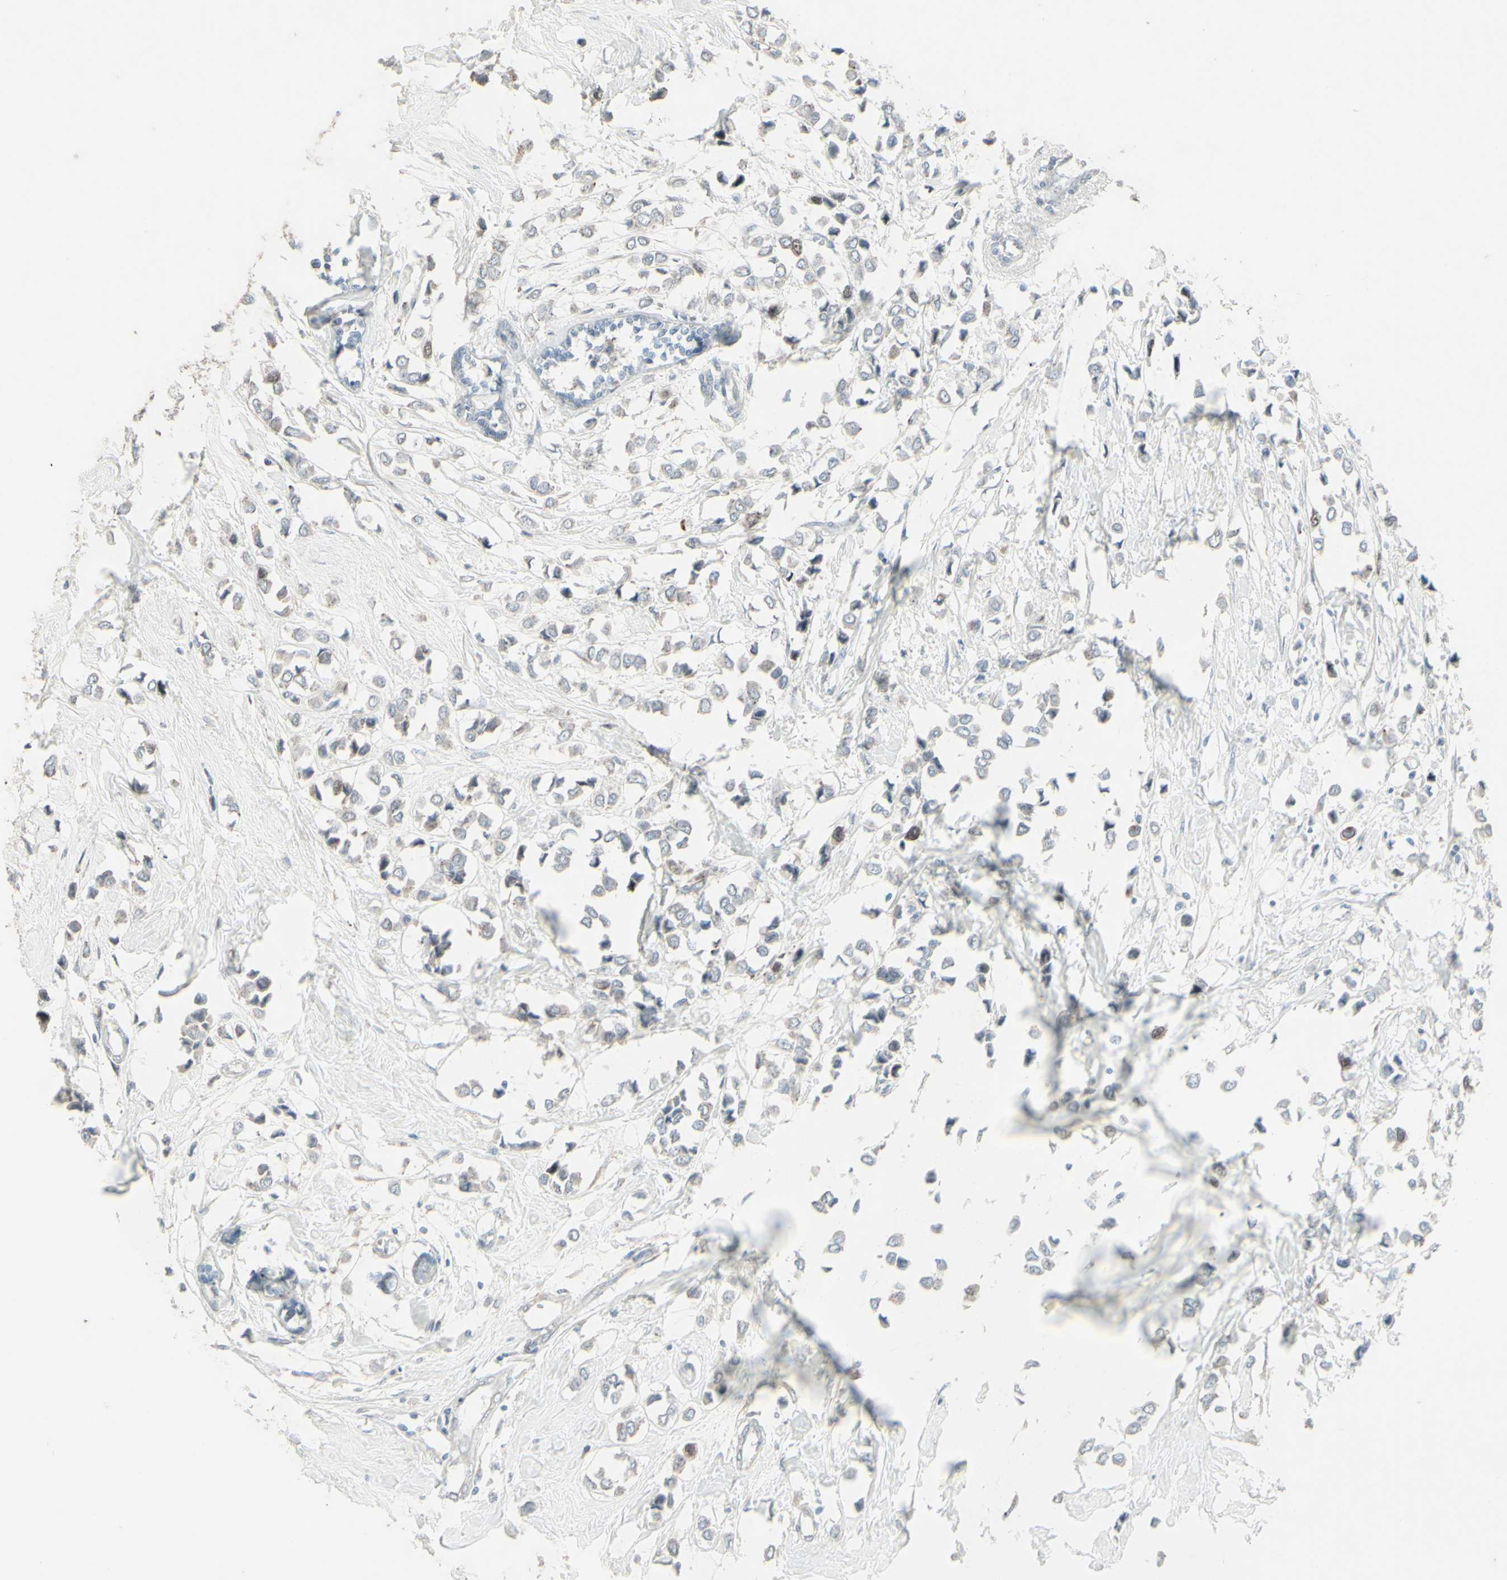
{"staining": {"intensity": "weak", "quantity": "<25%", "location": "cytoplasmic/membranous"}, "tissue": "breast cancer", "cell_type": "Tumor cells", "image_type": "cancer", "snomed": [{"axis": "morphology", "description": "Lobular carcinoma"}, {"axis": "topography", "description": "Breast"}], "caption": "DAB (3,3'-diaminobenzidine) immunohistochemical staining of human breast cancer displays no significant positivity in tumor cells.", "gene": "GMNN", "patient": {"sex": "female", "age": 51}}